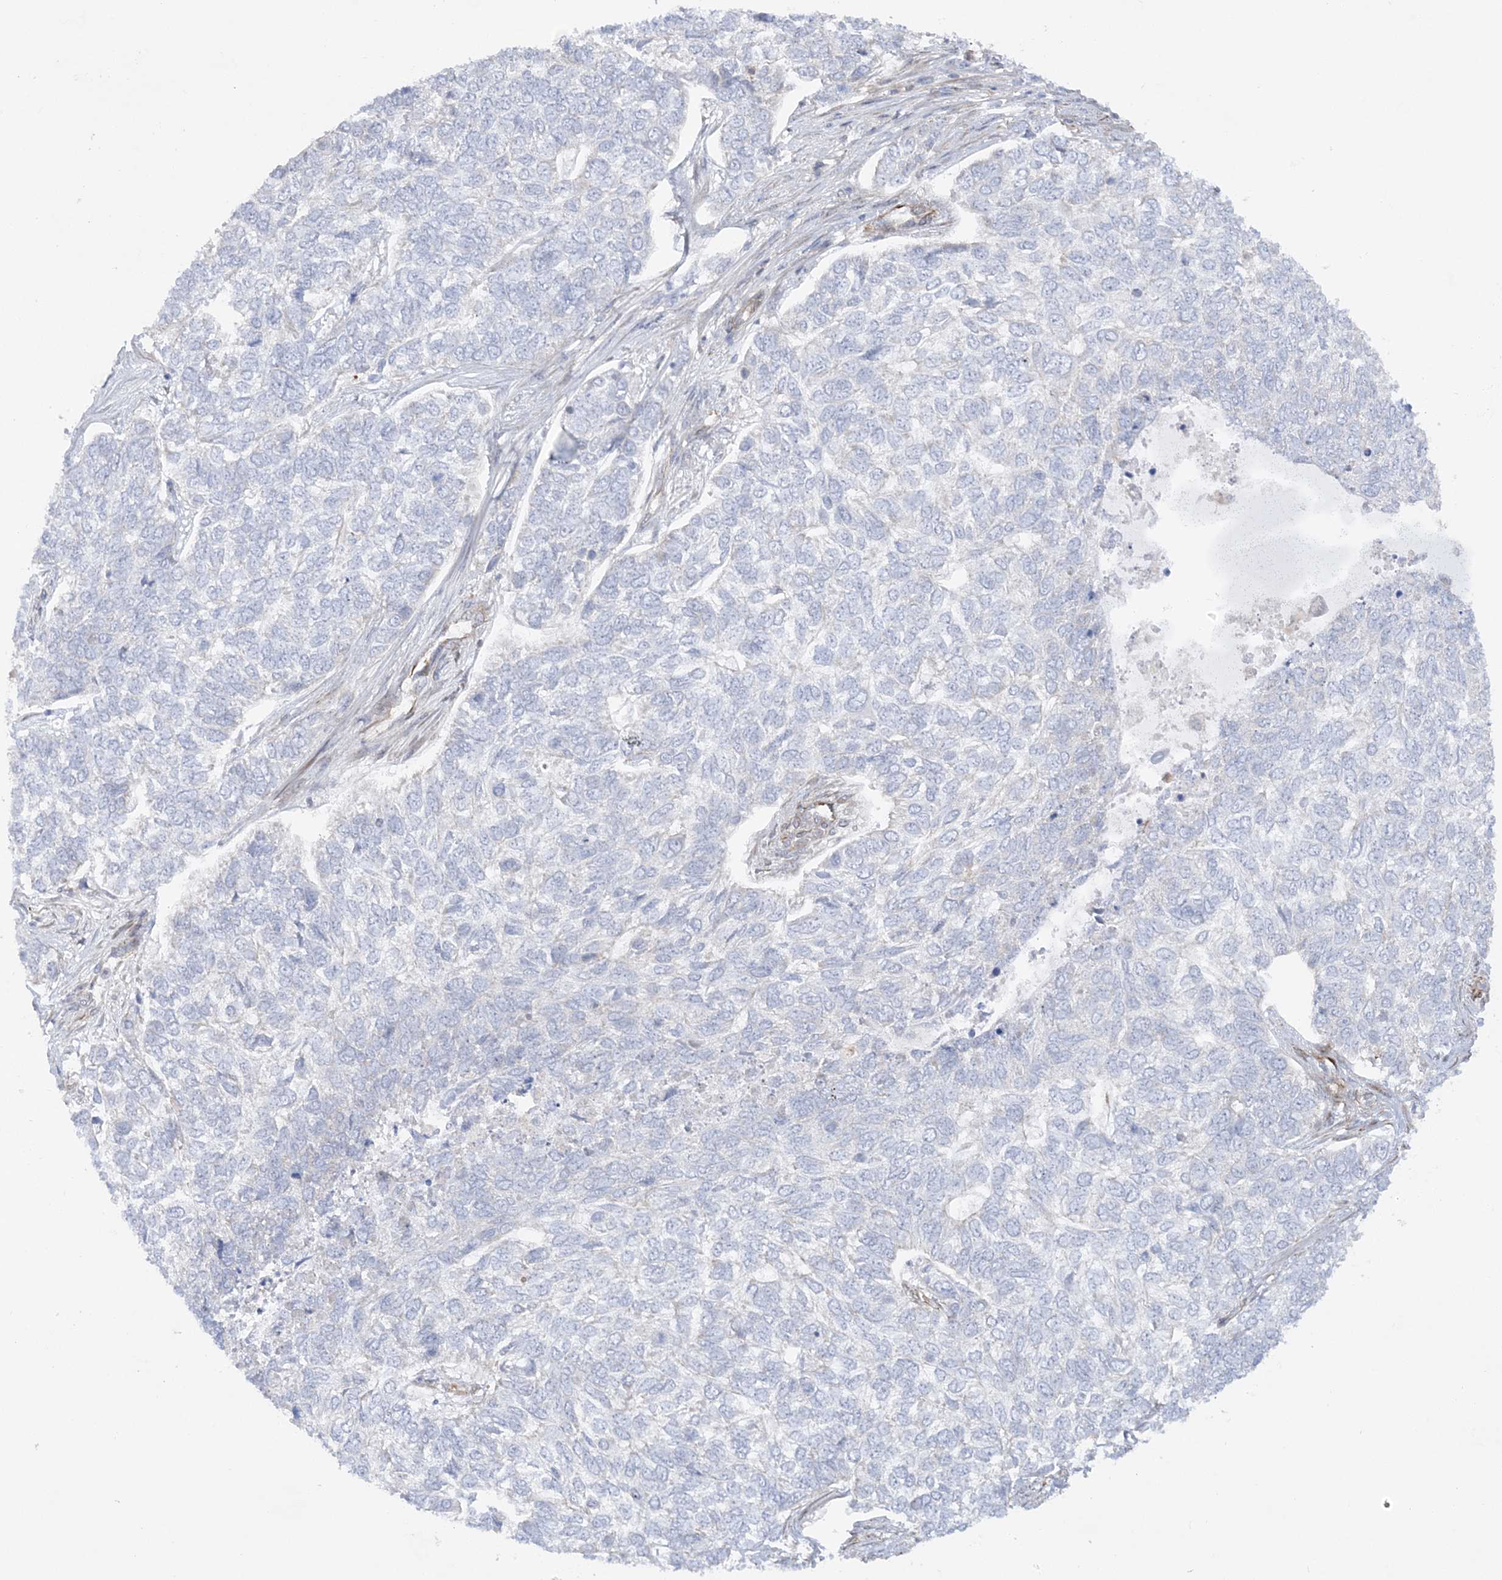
{"staining": {"intensity": "negative", "quantity": "none", "location": "none"}, "tissue": "skin cancer", "cell_type": "Tumor cells", "image_type": "cancer", "snomed": [{"axis": "morphology", "description": "Basal cell carcinoma"}, {"axis": "topography", "description": "Skin"}], "caption": "A high-resolution photomicrograph shows immunohistochemistry staining of skin cancer, which displays no significant staining in tumor cells. The staining was performed using DAB to visualize the protein expression in brown, while the nuclei were stained in blue with hematoxylin (Magnification: 20x).", "gene": "SCLT1", "patient": {"sex": "female", "age": 65}}